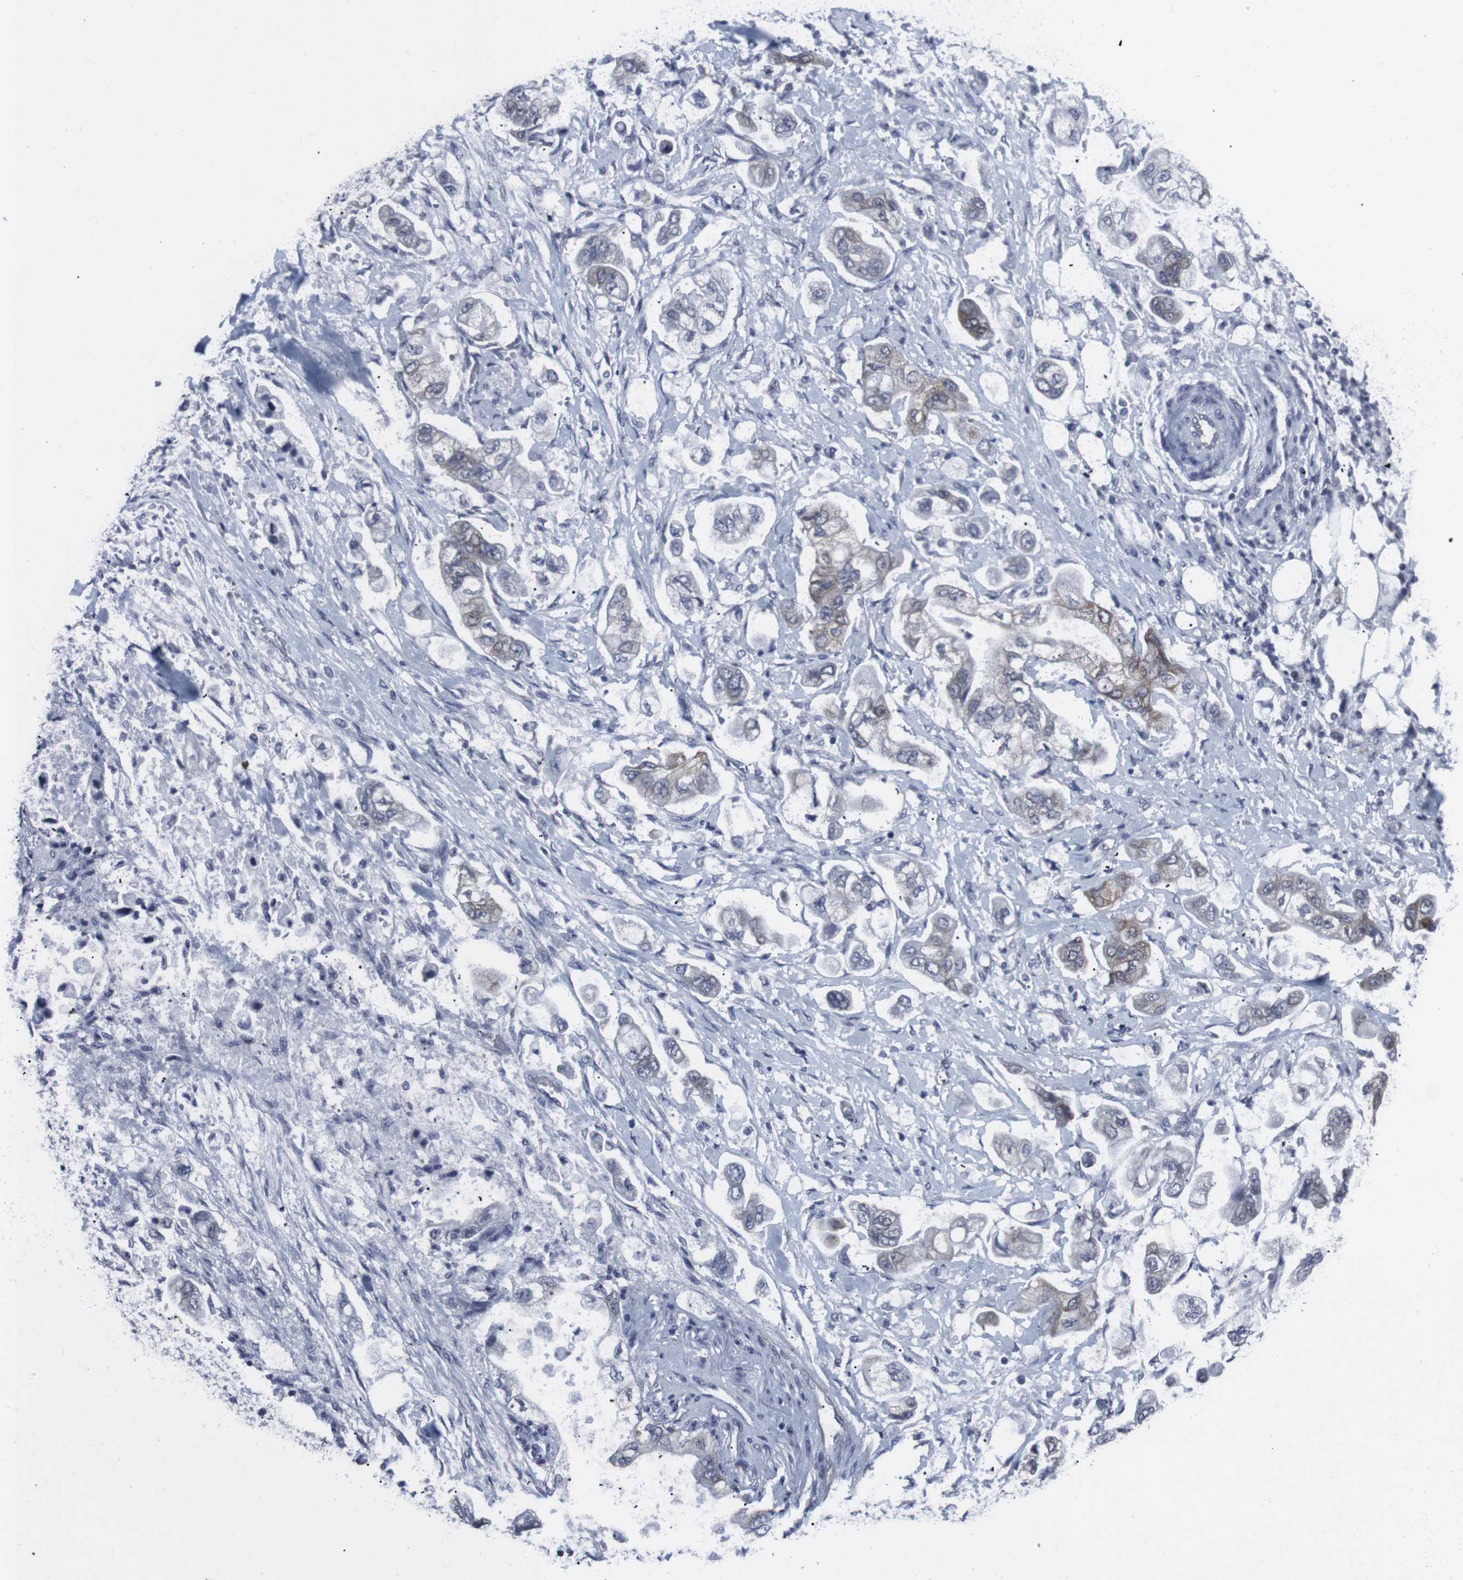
{"staining": {"intensity": "moderate", "quantity": "<25%", "location": "cytoplasmic/membranous"}, "tissue": "stomach cancer", "cell_type": "Tumor cells", "image_type": "cancer", "snomed": [{"axis": "morphology", "description": "Adenocarcinoma, NOS"}, {"axis": "topography", "description": "Stomach"}], "caption": "The image displays a brown stain indicating the presence of a protein in the cytoplasmic/membranous of tumor cells in stomach adenocarcinoma.", "gene": "GEMIN2", "patient": {"sex": "male", "age": 62}}